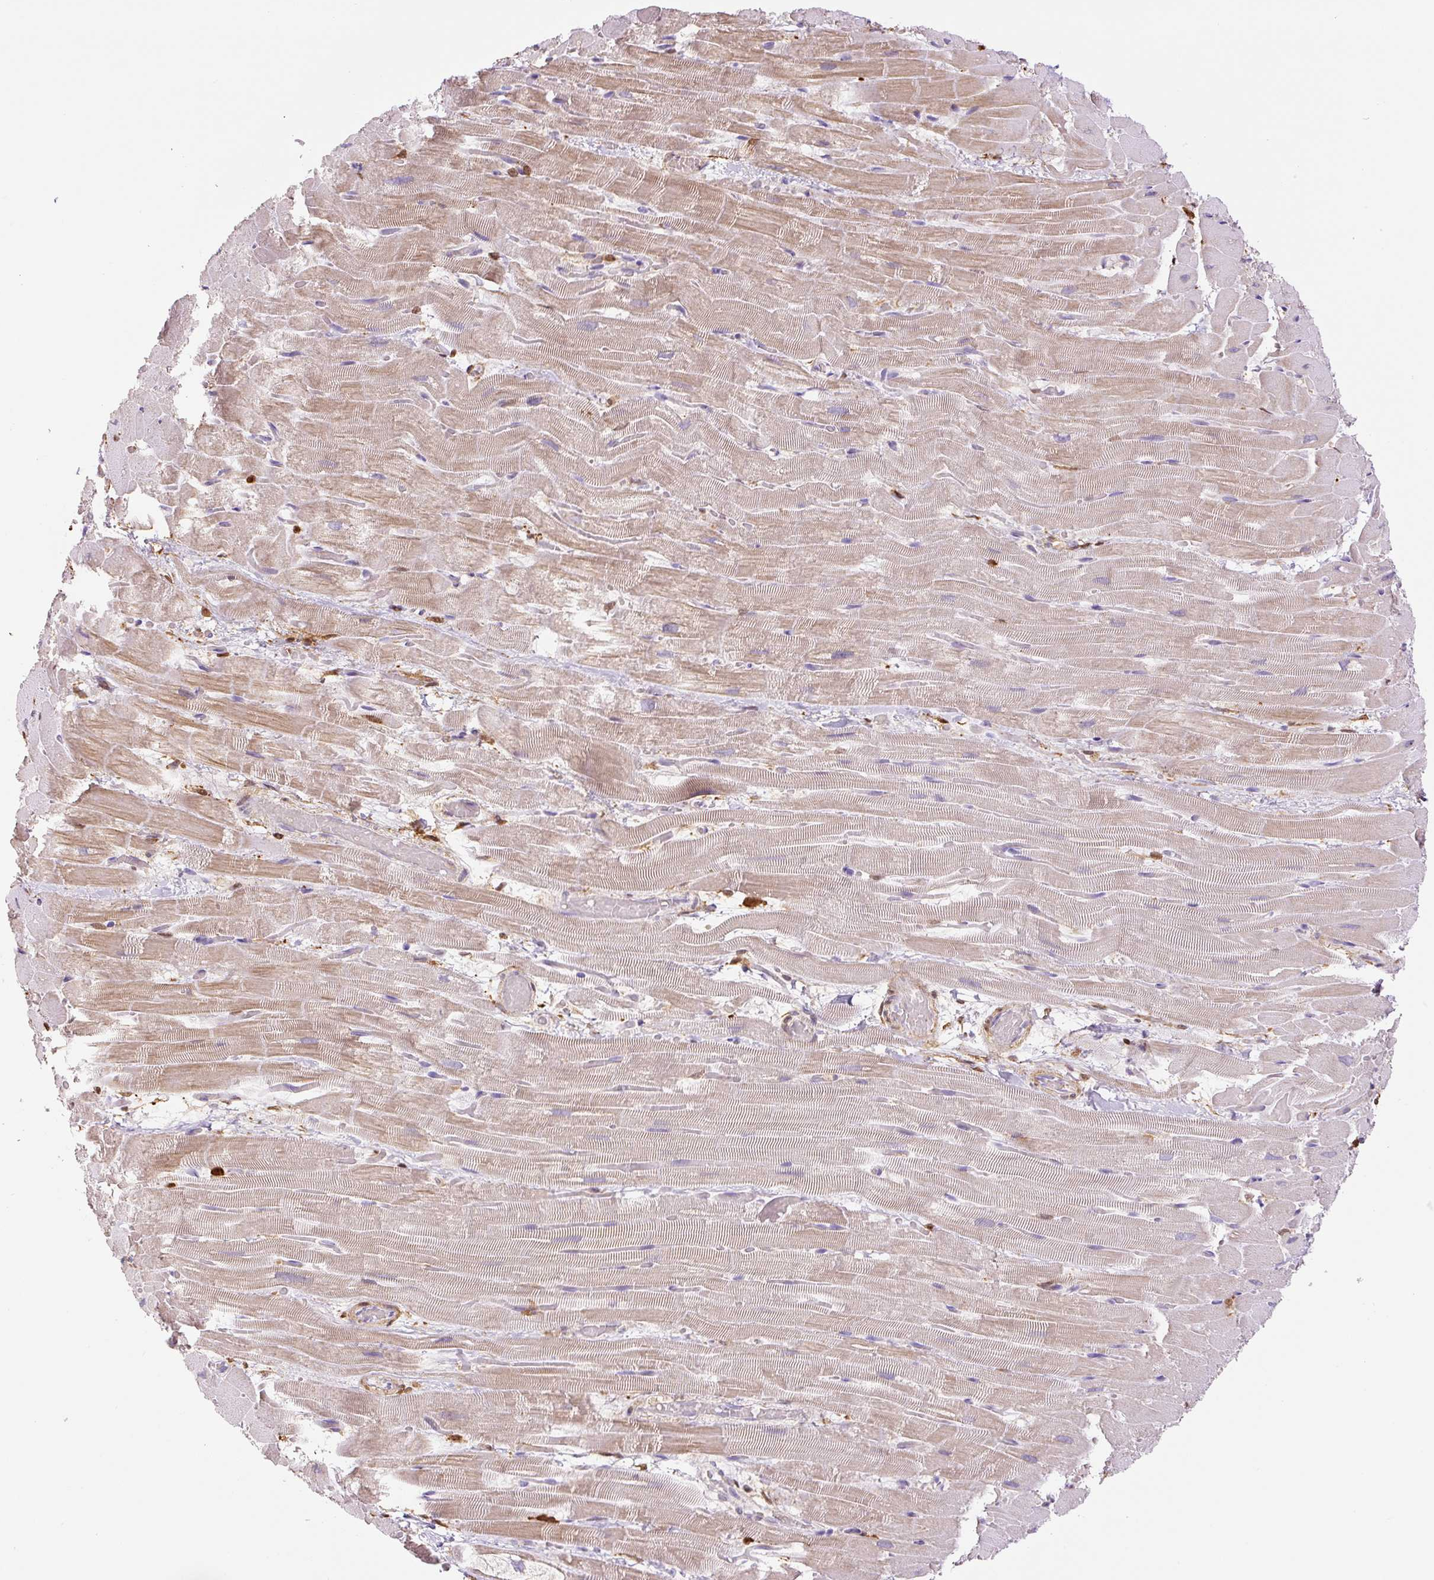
{"staining": {"intensity": "weak", "quantity": "25%-75%", "location": "cytoplasmic/membranous"}, "tissue": "heart muscle", "cell_type": "Cardiomyocytes", "image_type": "normal", "snomed": [{"axis": "morphology", "description": "Normal tissue, NOS"}, {"axis": "topography", "description": "Heart"}], "caption": "Weak cytoplasmic/membranous protein expression is seen in approximately 25%-75% of cardiomyocytes in heart muscle. The staining was performed using DAB, with brown indicating positive protein expression. Nuclei are stained blue with hematoxylin.", "gene": "S100A4", "patient": {"sex": "male", "age": 37}}